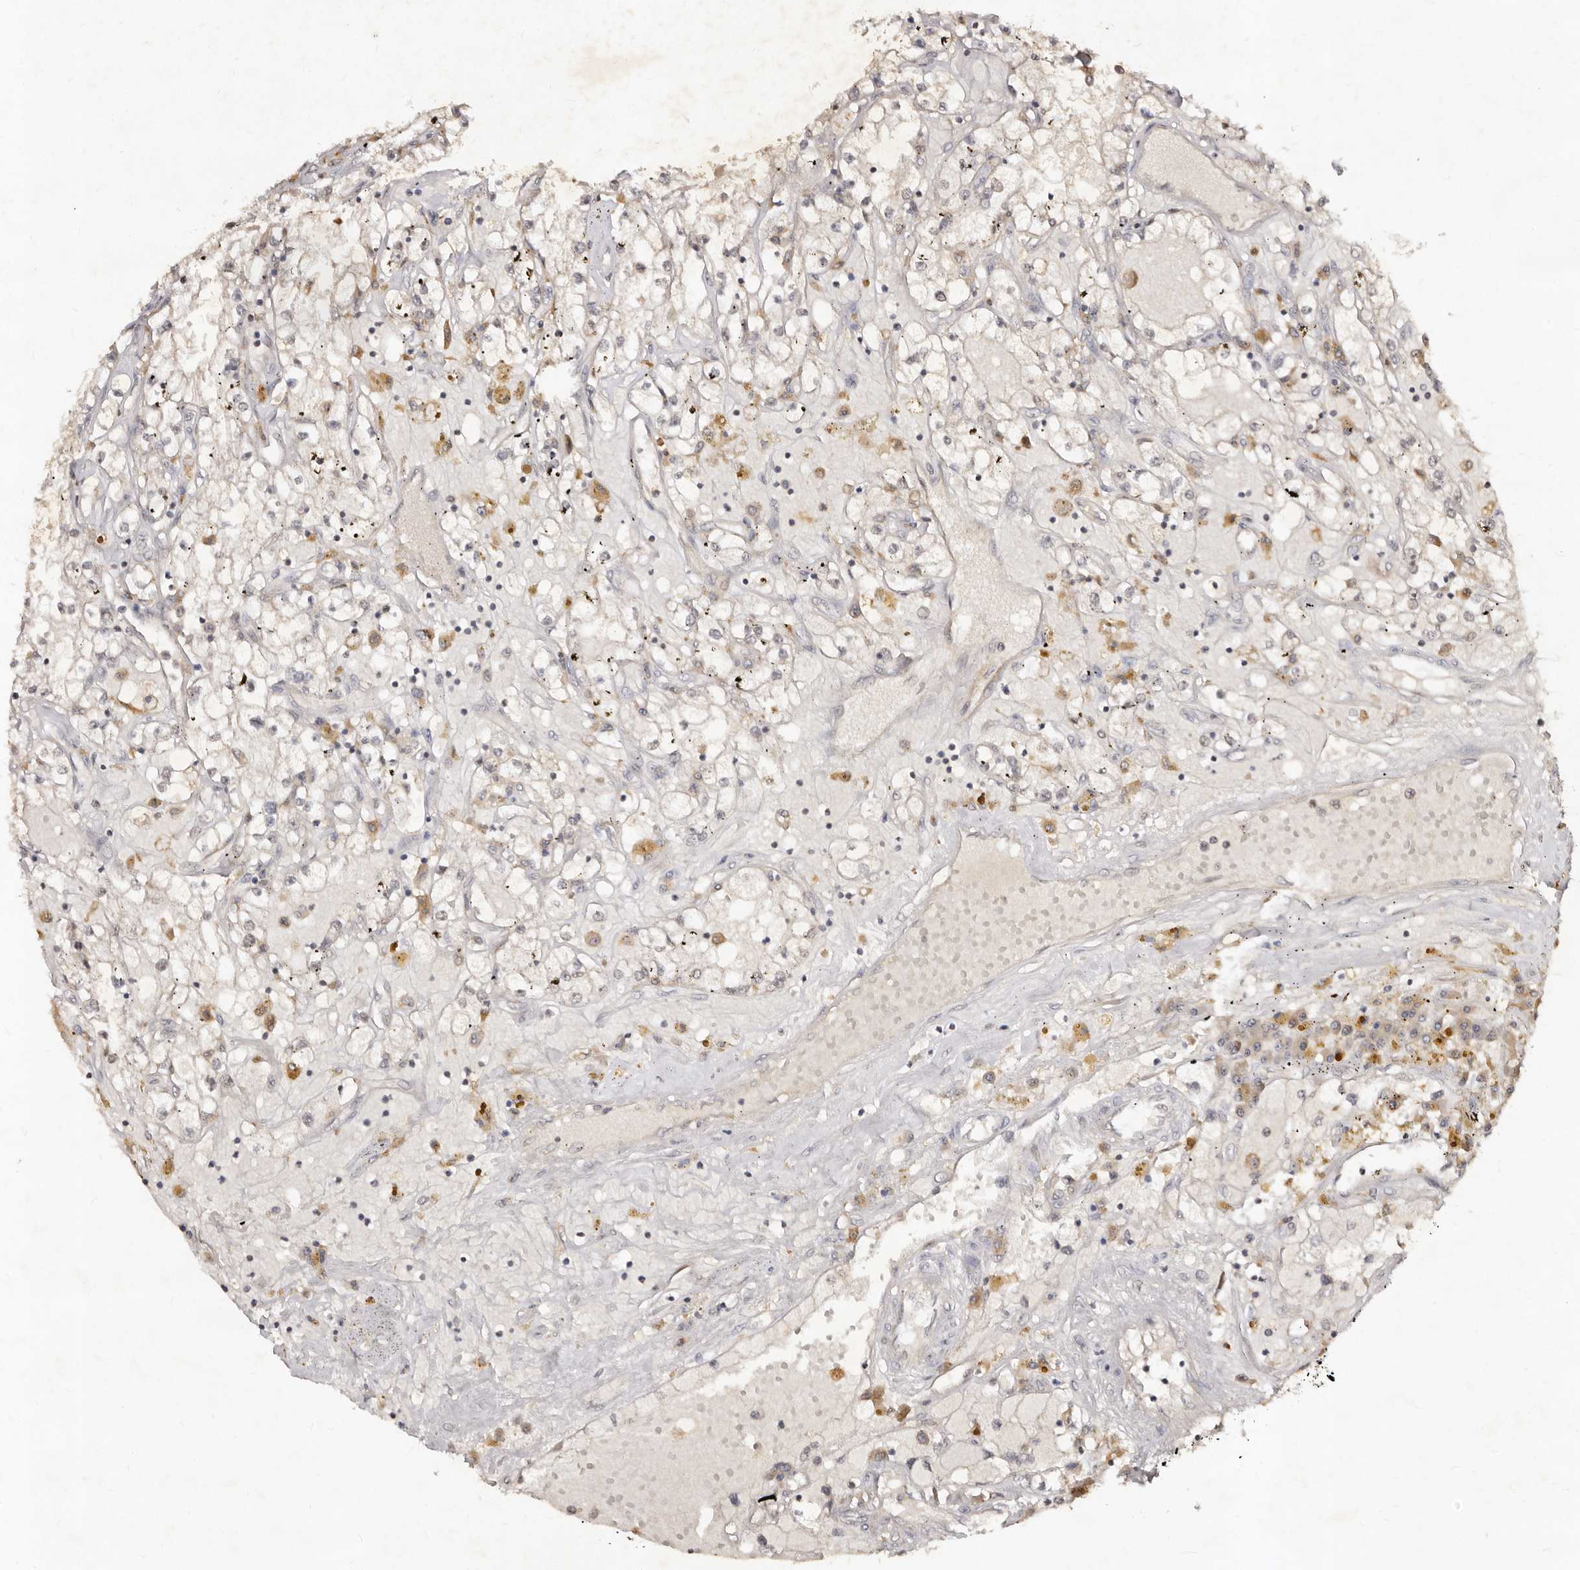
{"staining": {"intensity": "weak", "quantity": "<25%", "location": "cytoplasmic/membranous"}, "tissue": "renal cancer", "cell_type": "Tumor cells", "image_type": "cancer", "snomed": [{"axis": "morphology", "description": "Adenocarcinoma, NOS"}, {"axis": "topography", "description": "Kidney"}], "caption": "IHC image of neoplastic tissue: renal adenocarcinoma stained with DAB demonstrates no significant protein positivity in tumor cells.", "gene": "LCORL", "patient": {"sex": "male", "age": 56}}